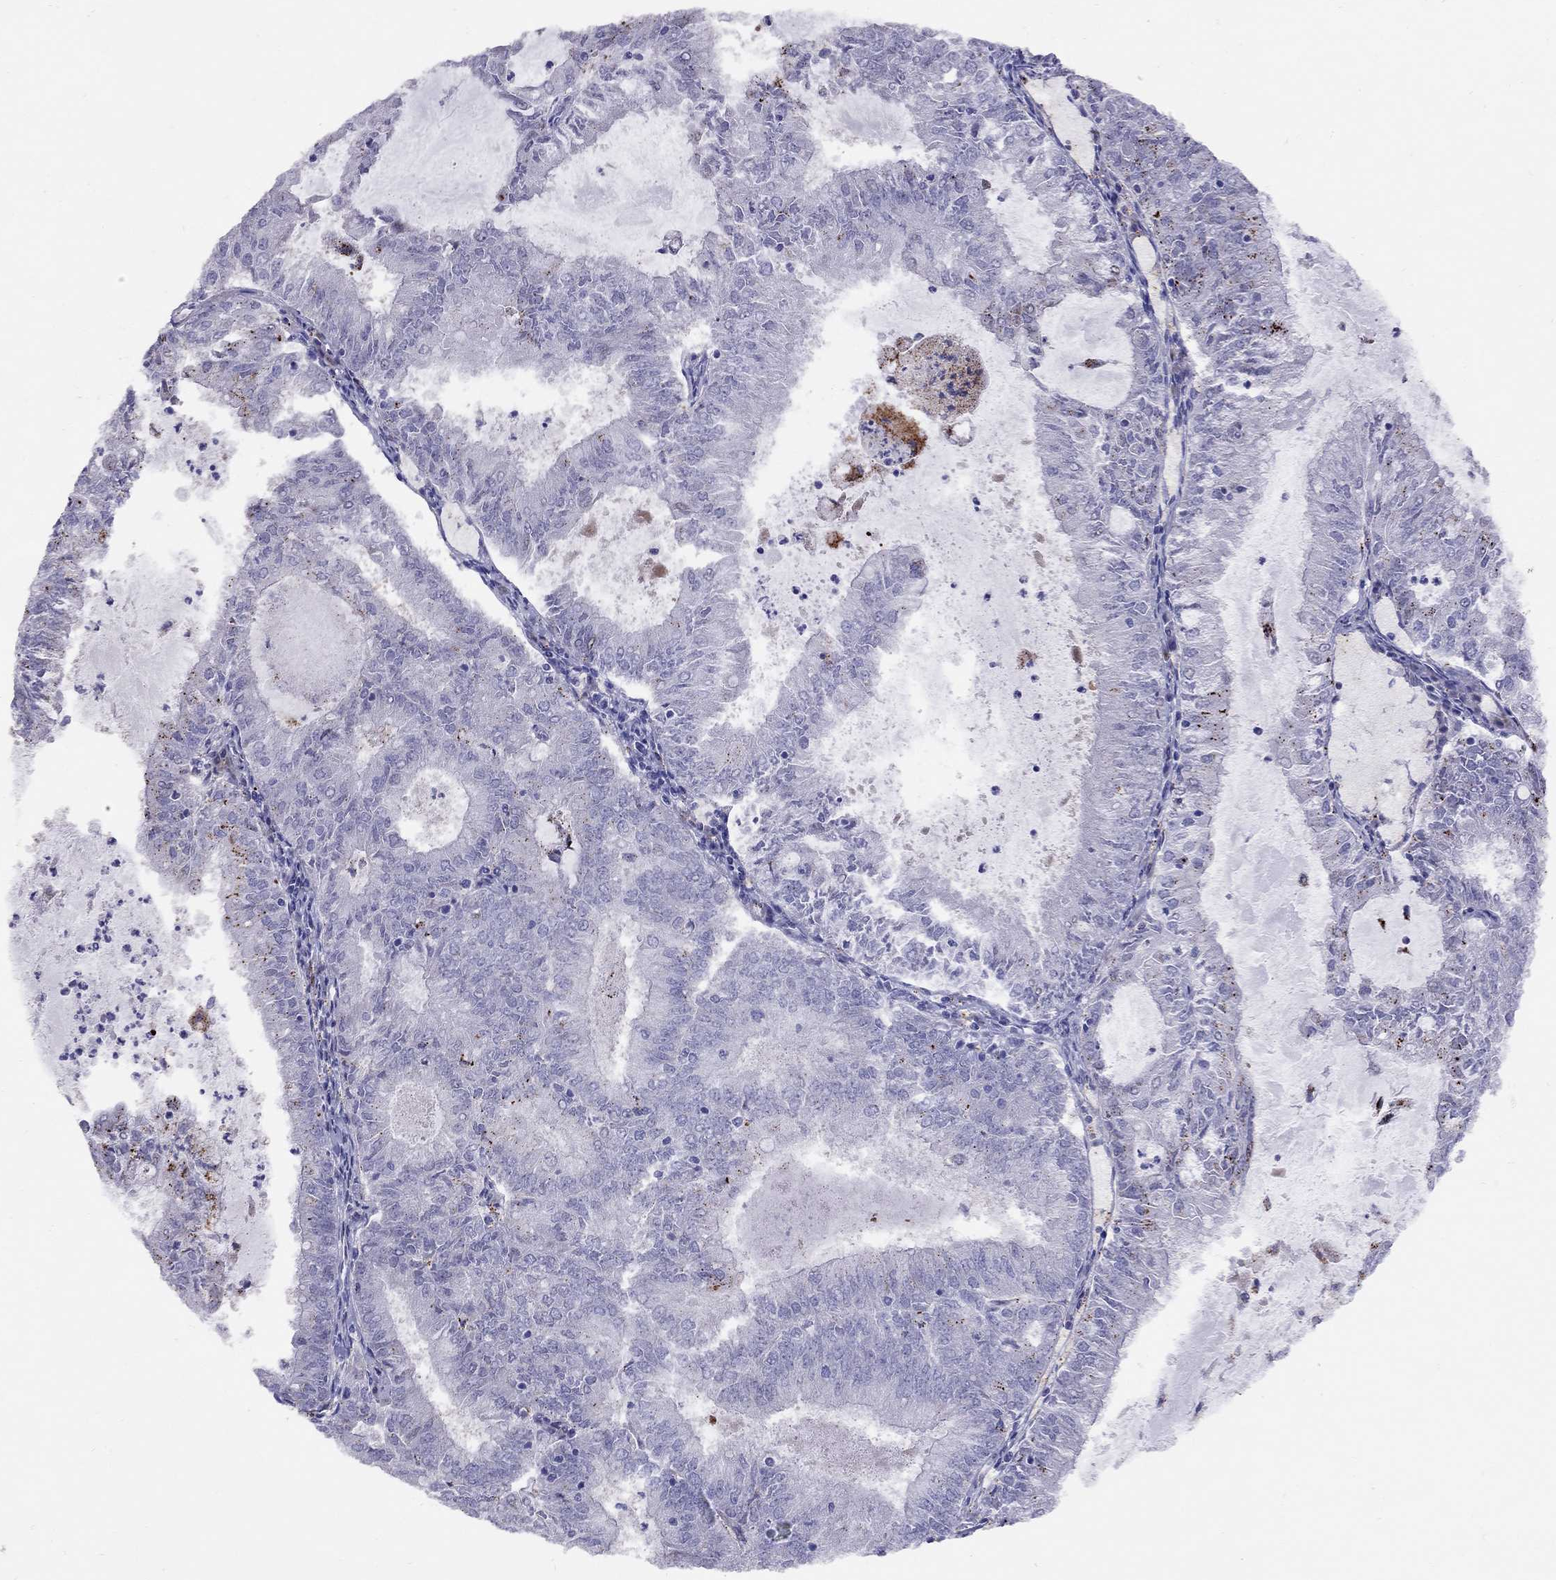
{"staining": {"intensity": "negative", "quantity": "none", "location": "none"}, "tissue": "endometrial cancer", "cell_type": "Tumor cells", "image_type": "cancer", "snomed": [{"axis": "morphology", "description": "Adenocarcinoma, NOS"}, {"axis": "topography", "description": "Endometrium"}], "caption": "Tumor cells show no significant positivity in endometrial adenocarcinoma.", "gene": "MAGEB4", "patient": {"sex": "female", "age": 57}}